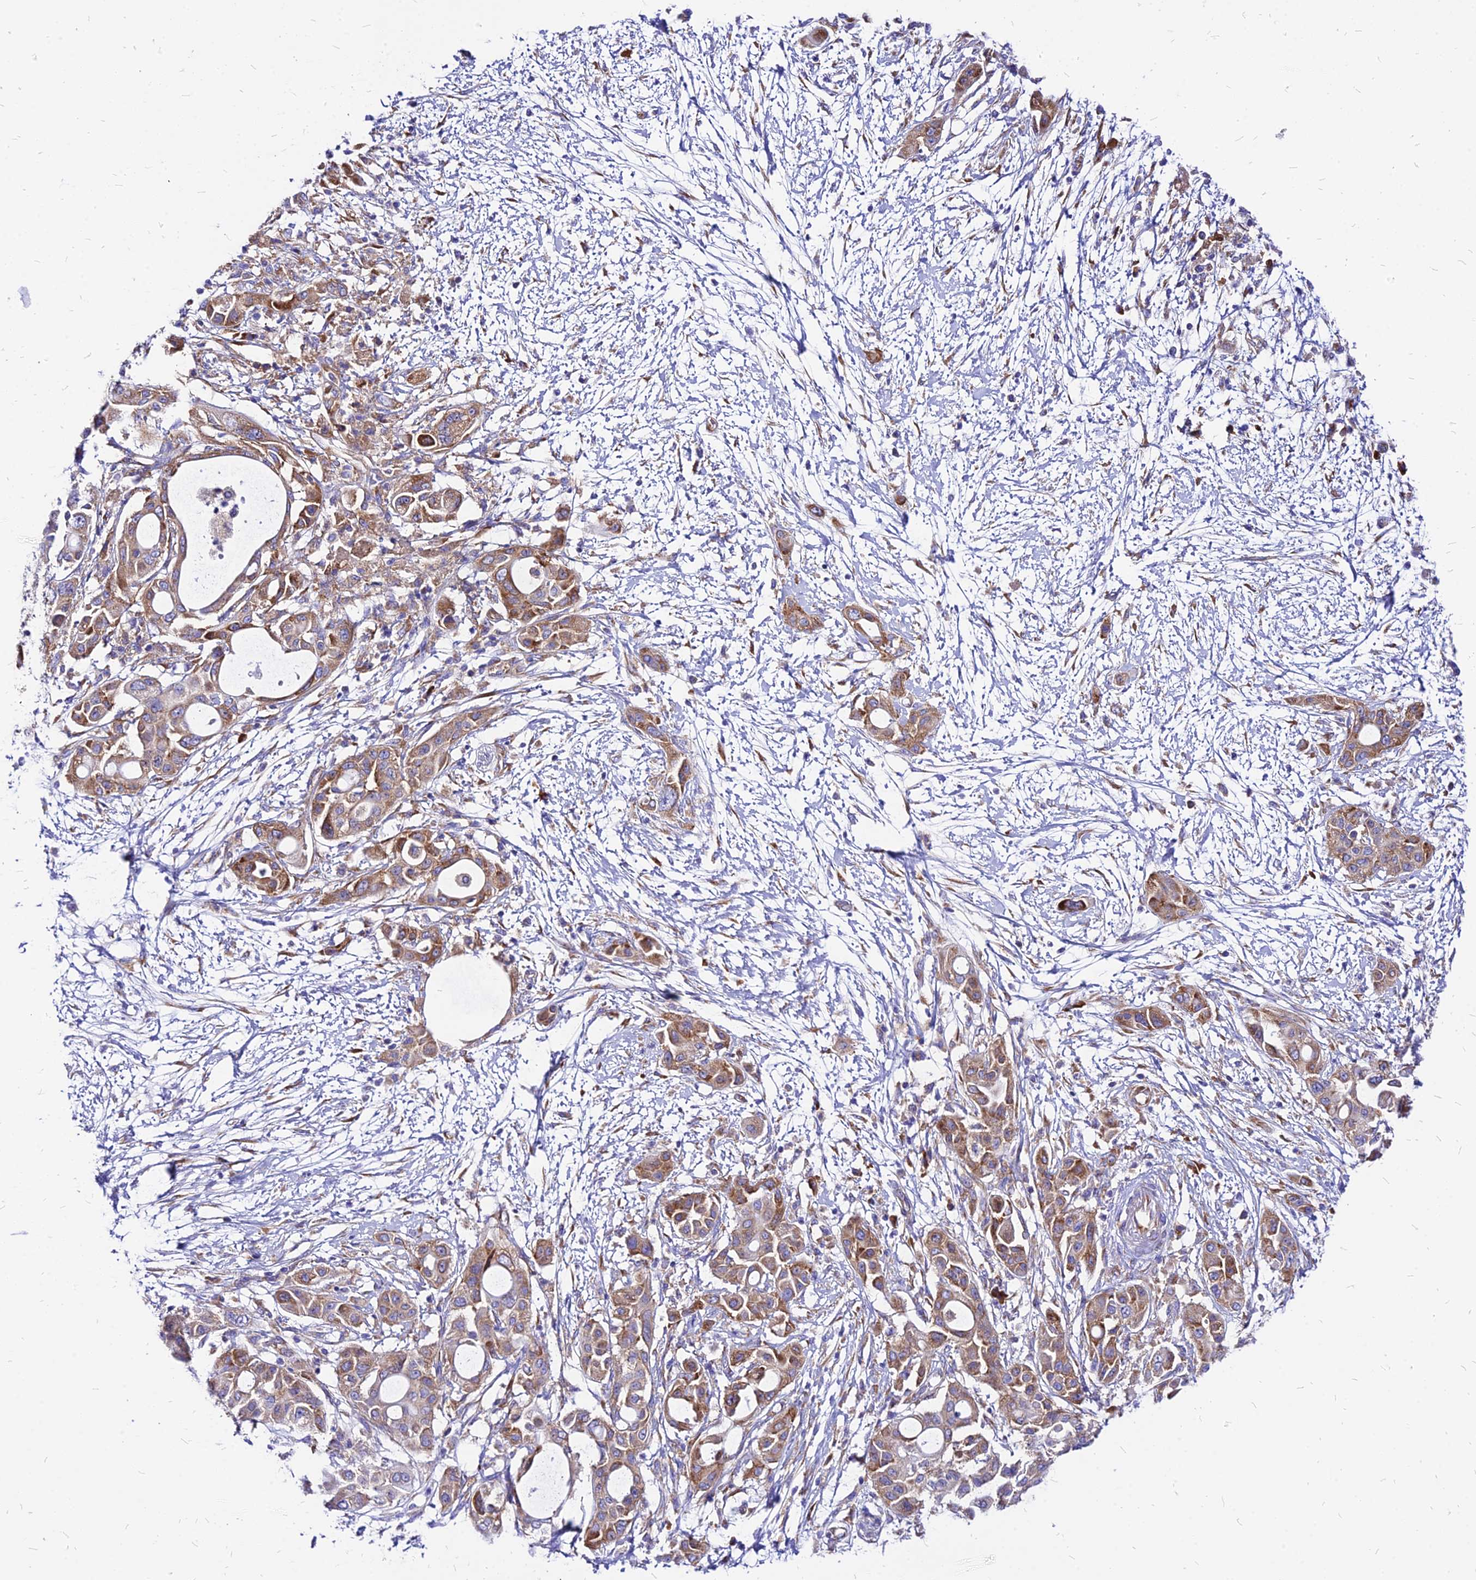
{"staining": {"intensity": "moderate", "quantity": ">75%", "location": "cytoplasmic/membranous"}, "tissue": "pancreatic cancer", "cell_type": "Tumor cells", "image_type": "cancer", "snomed": [{"axis": "morphology", "description": "Adenocarcinoma, NOS"}, {"axis": "topography", "description": "Pancreas"}], "caption": "Moderate cytoplasmic/membranous staining is appreciated in approximately >75% of tumor cells in pancreatic cancer. (IHC, brightfield microscopy, high magnification).", "gene": "RPL19", "patient": {"sex": "male", "age": 68}}